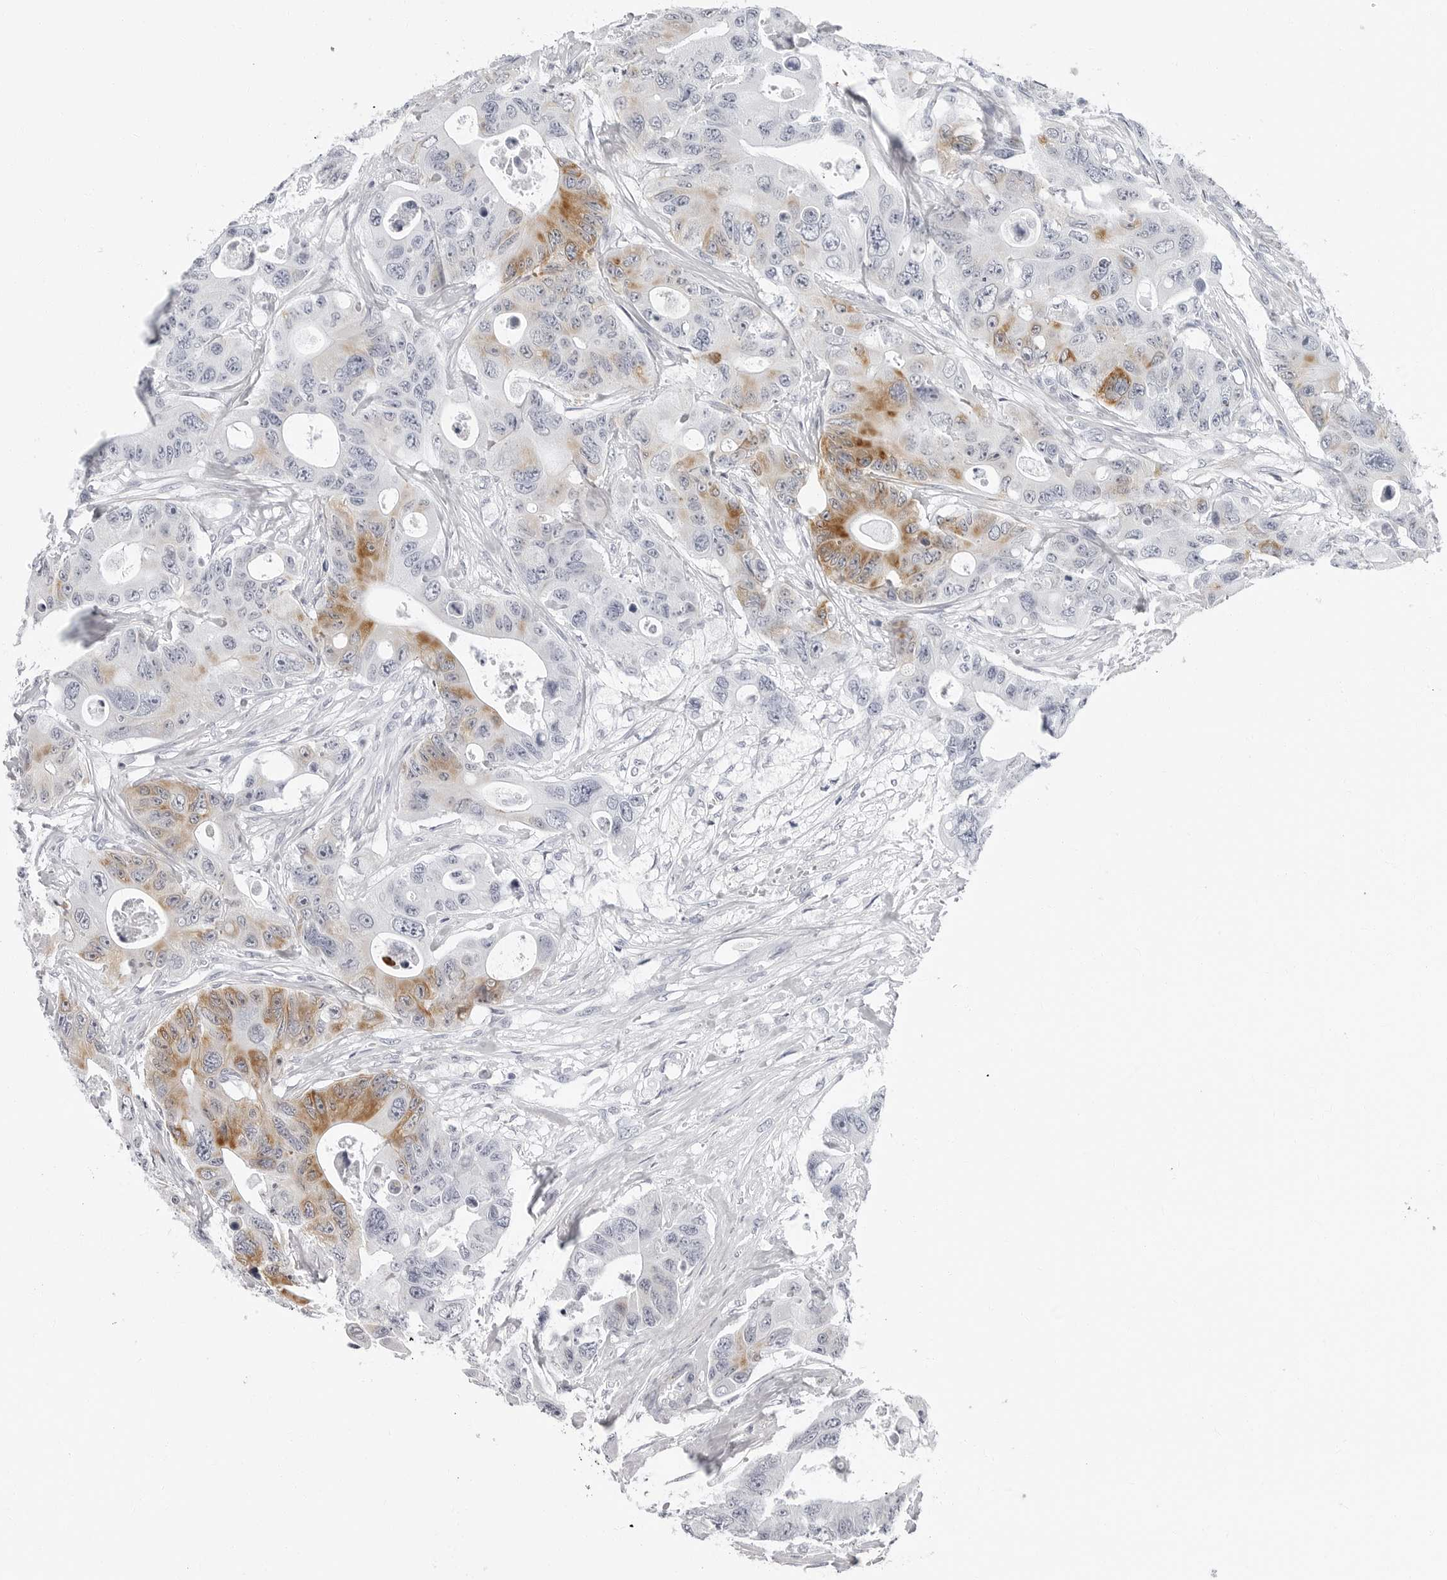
{"staining": {"intensity": "moderate", "quantity": "<25%", "location": "cytoplasmic/membranous"}, "tissue": "colorectal cancer", "cell_type": "Tumor cells", "image_type": "cancer", "snomed": [{"axis": "morphology", "description": "Adenocarcinoma, NOS"}, {"axis": "topography", "description": "Colon"}], "caption": "A low amount of moderate cytoplasmic/membranous expression is identified in about <25% of tumor cells in colorectal cancer (adenocarcinoma) tissue.", "gene": "ERICH3", "patient": {"sex": "female", "age": 46}}